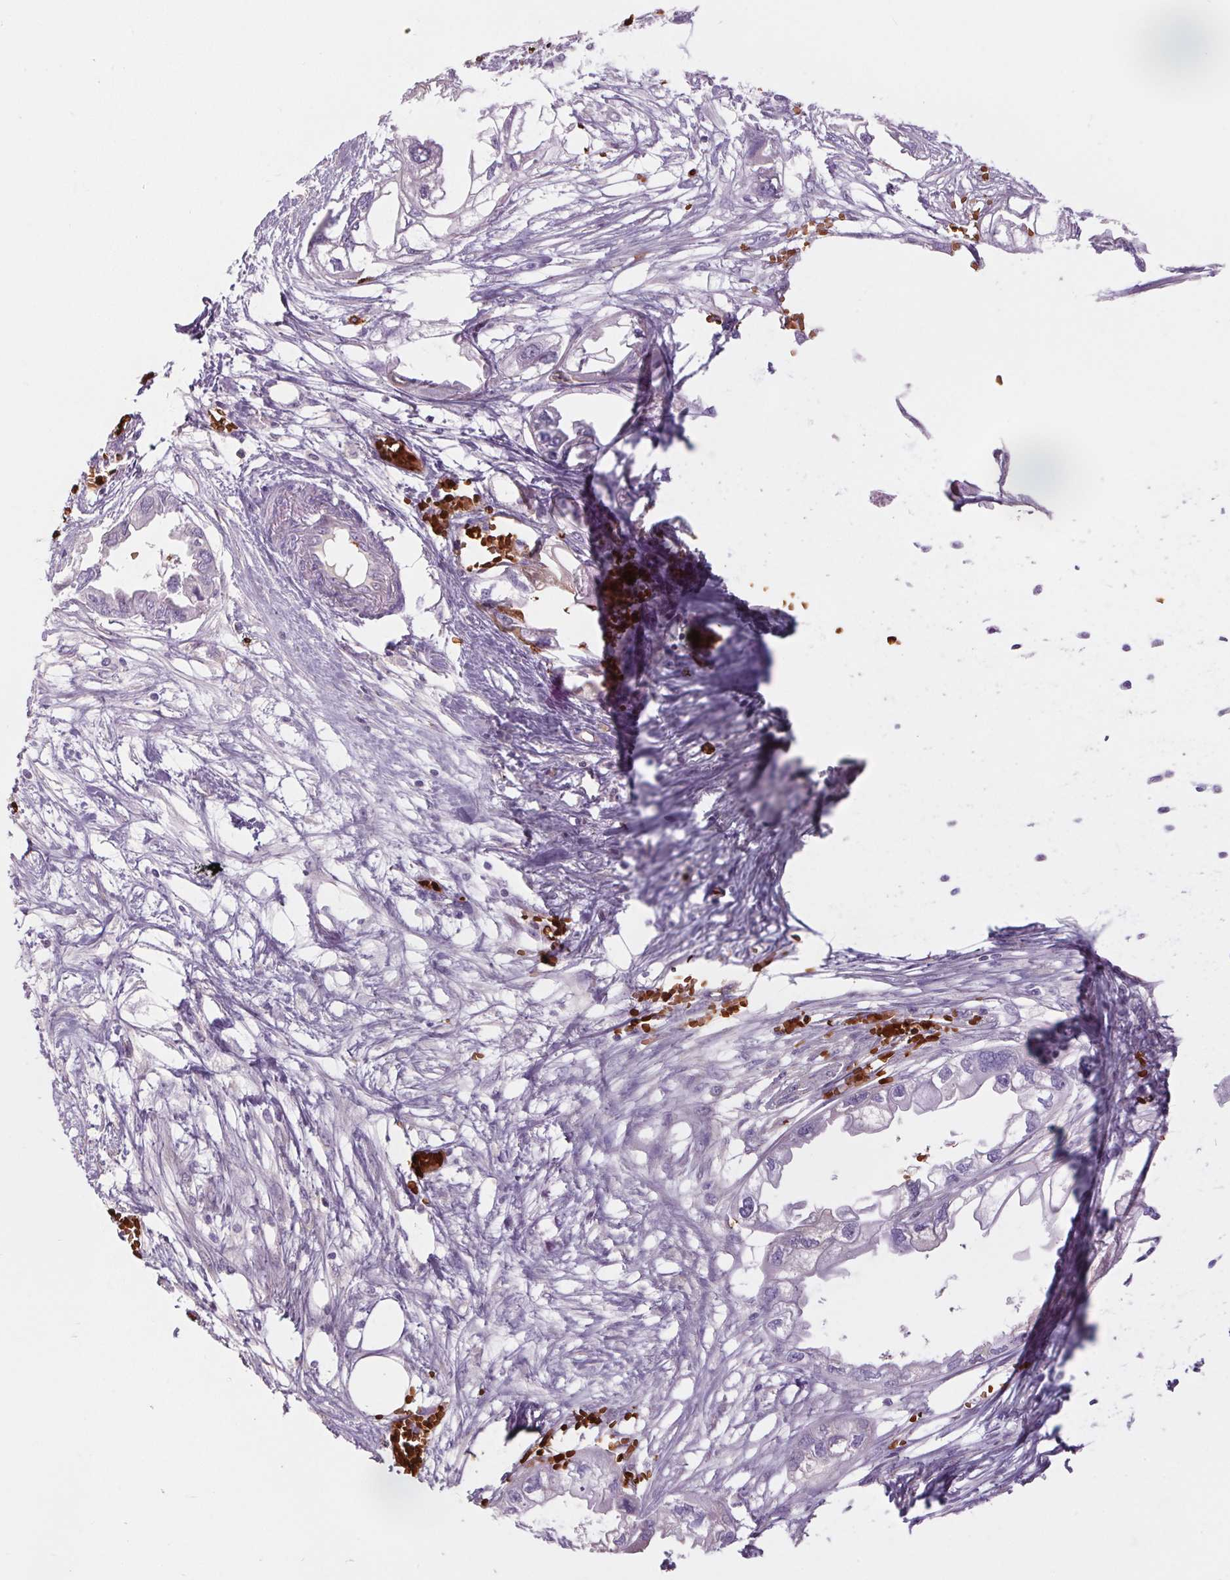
{"staining": {"intensity": "negative", "quantity": "none", "location": "none"}, "tissue": "endometrial cancer", "cell_type": "Tumor cells", "image_type": "cancer", "snomed": [{"axis": "morphology", "description": "Adenocarcinoma, NOS"}, {"axis": "morphology", "description": "Adenocarcinoma, metastatic, NOS"}, {"axis": "topography", "description": "Adipose tissue"}, {"axis": "topography", "description": "Endometrium"}], "caption": "This photomicrograph is of endometrial adenocarcinoma stained with immunohistochemistry (IHC) to label a protein in brown with the nuclei are counter-stained blue. There is no expression in tumor cells.", "gene": "HBQ1", "patient": {"sex": "female", "age": 67}}